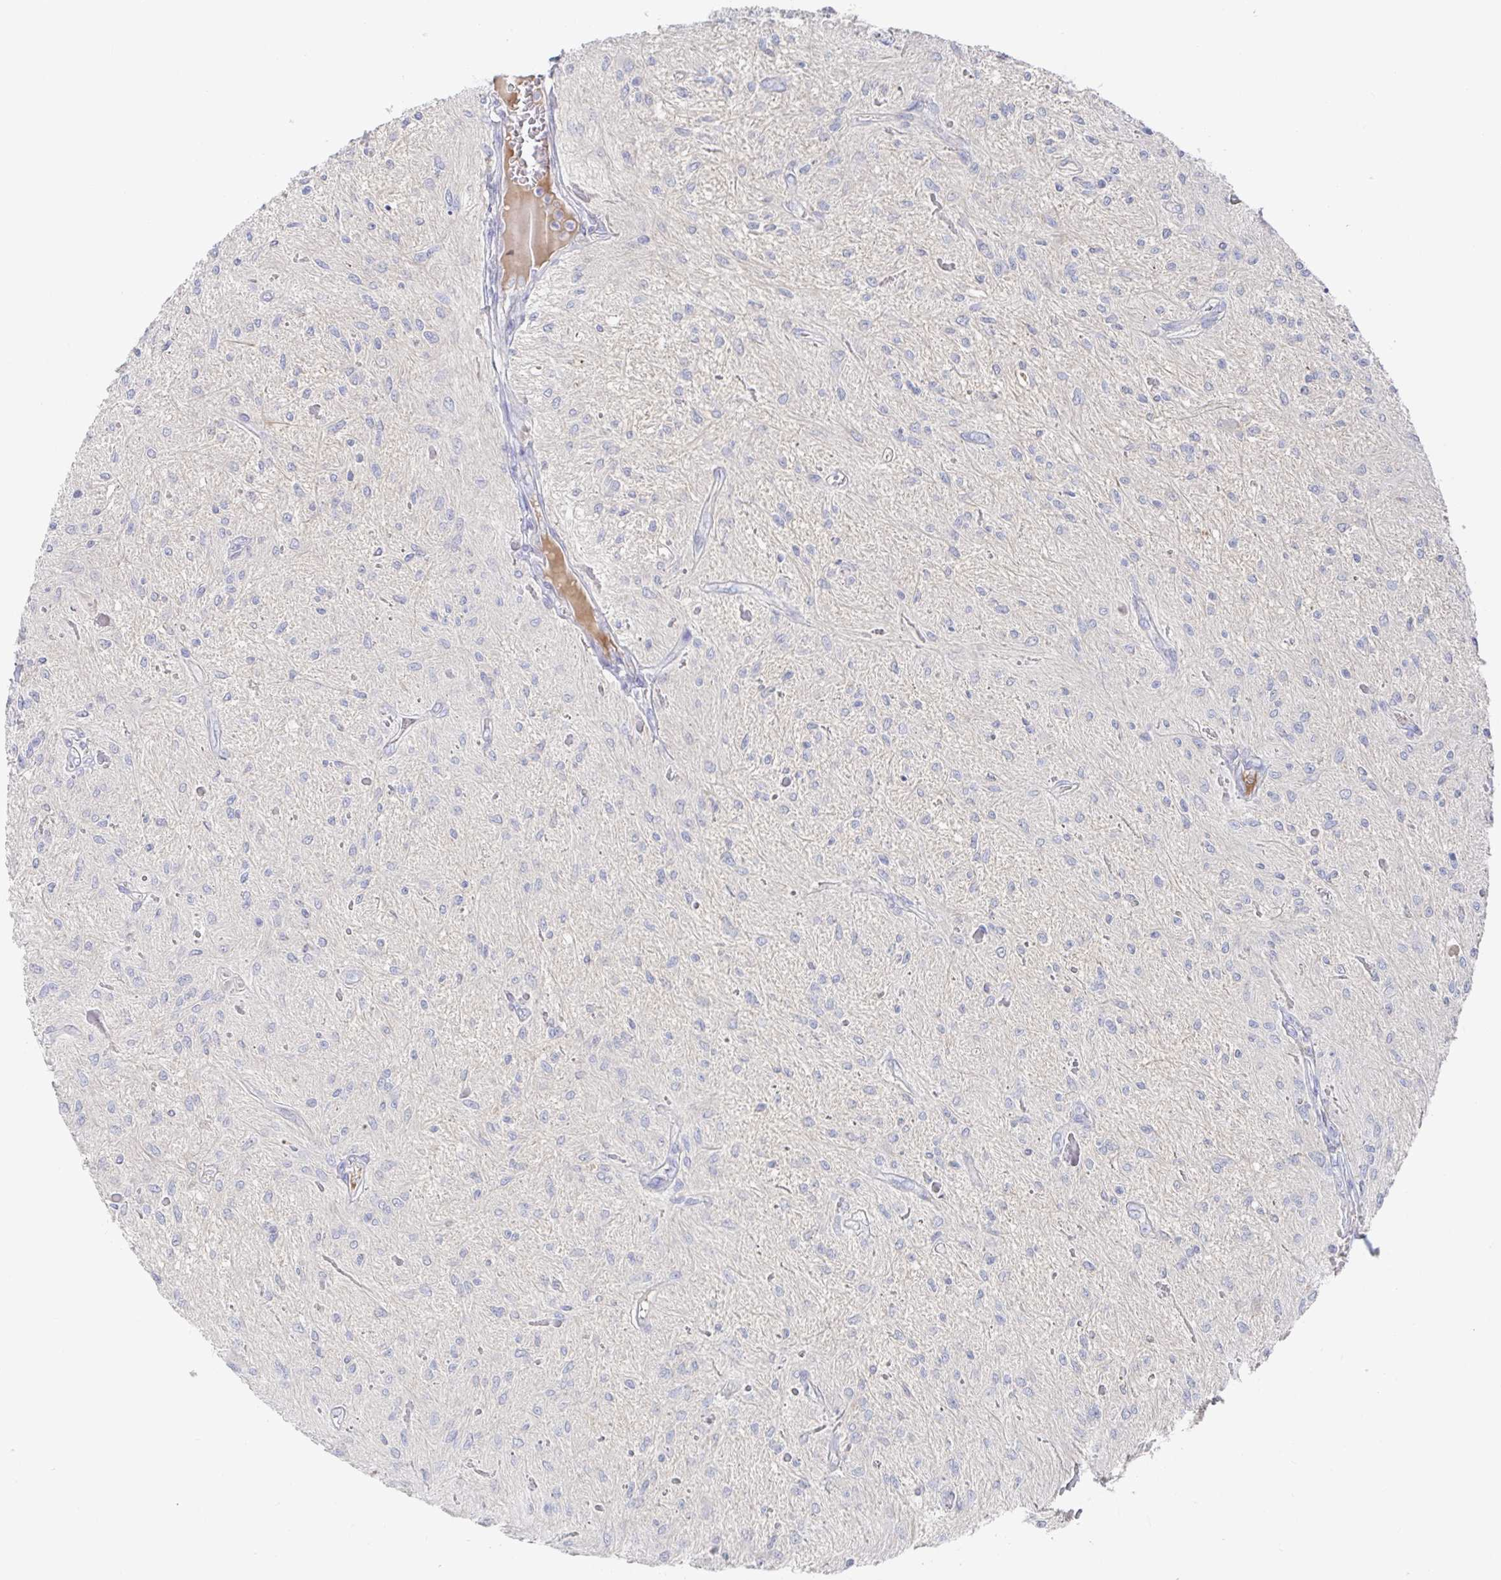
{"staining": {"intensity": "negative", "quantity": "none", "location": "none"}, "tissue": "glioma", "cell_type": "Tumor cells", "image_type": "cancer", "snomed": [{"axis": "morphology", "description": "Glioma, malignant, Low grade"}, {"axis": "topography", "description": "Cerebellum"}], "caption": "This is an immunohistochemistry (IHC) image of glioma. There is no positivity in tumor cells.", "gene": "GPR148", "patient": {"sex": "female", "age": 14}}